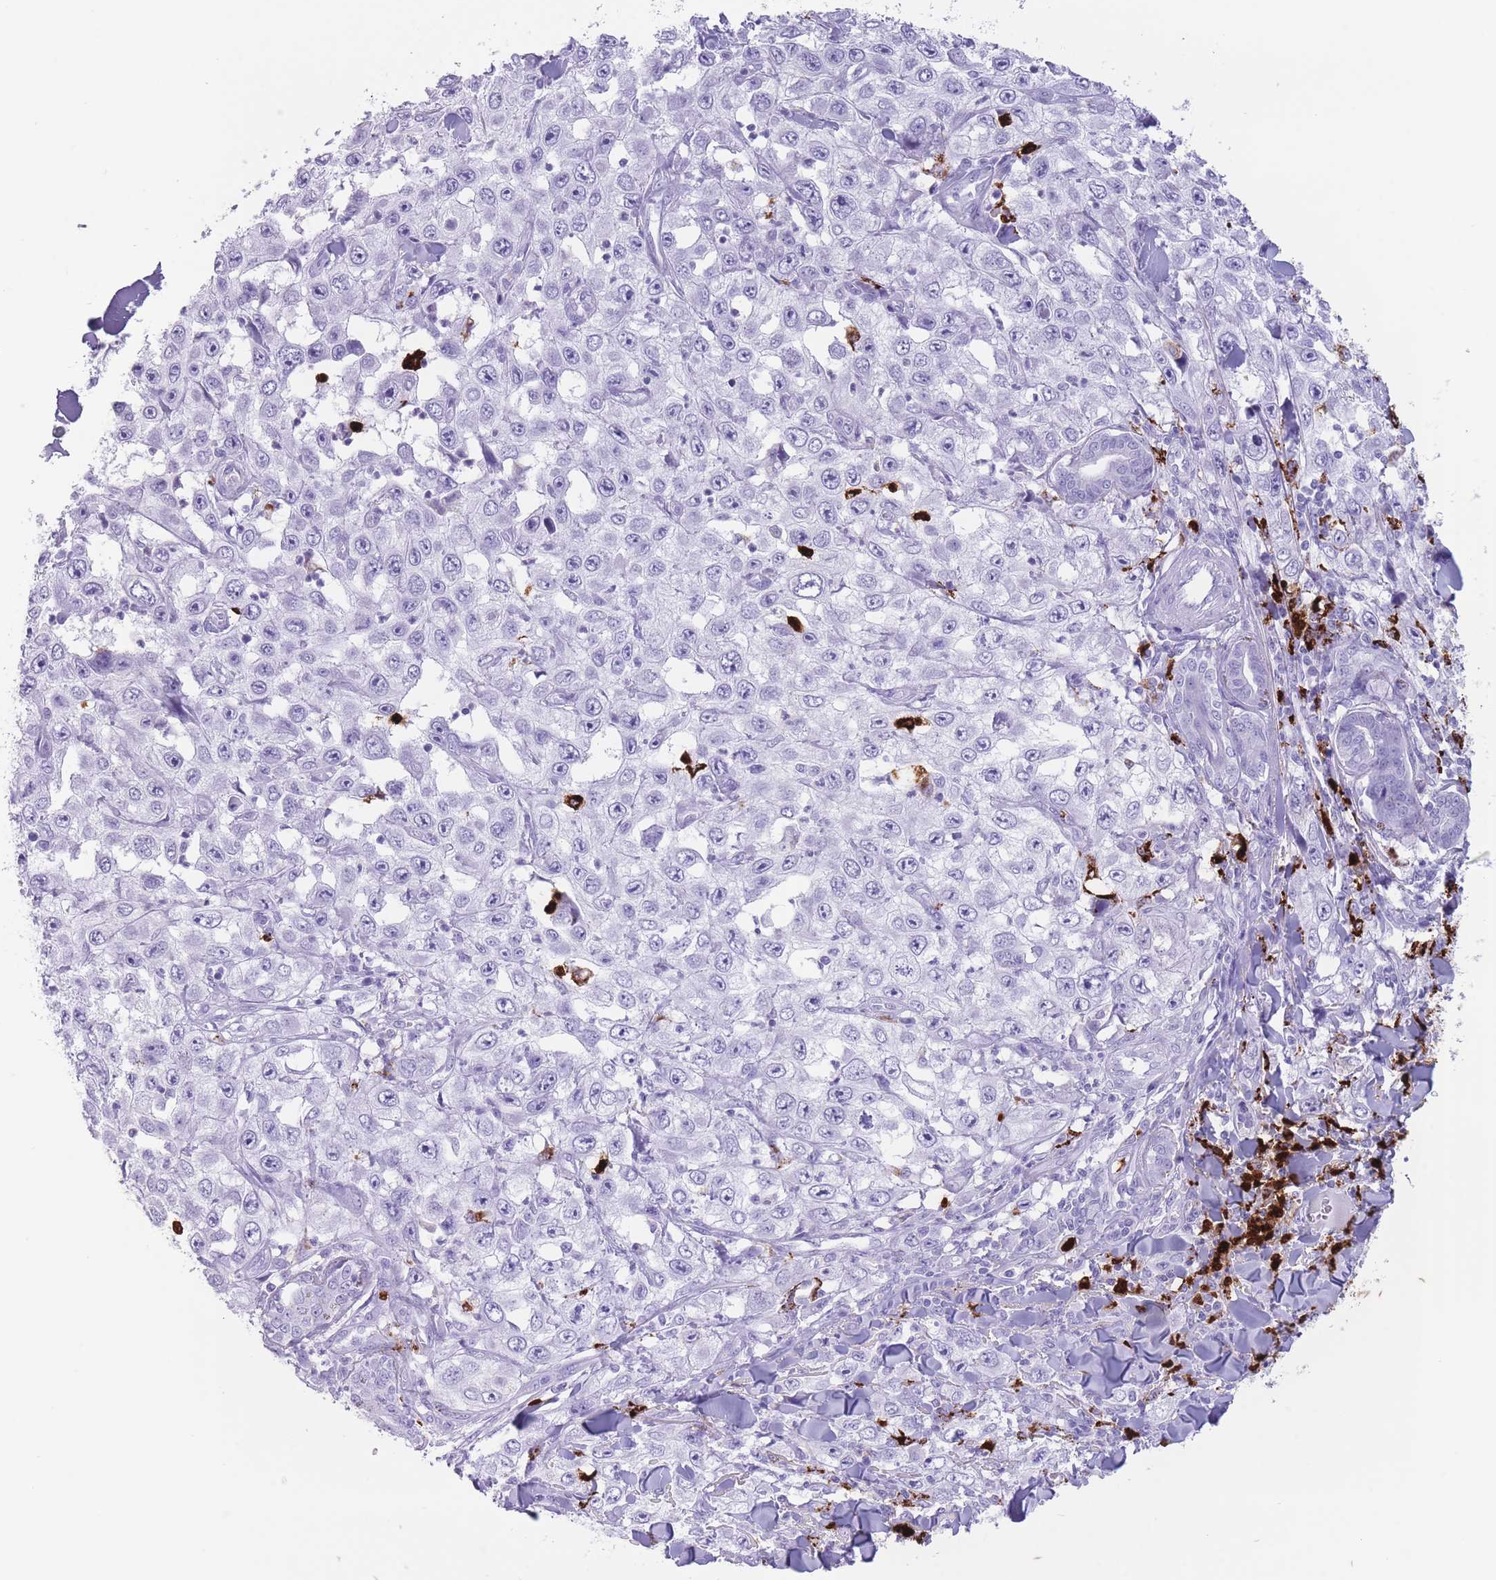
{"staining": {"intensity": "negative", "quantity": "none", "location": "none"}, "tissue": "skin cancer", "cell_type": "Tumor cells", "image_type": "cancer", "snomed": [{"axis": "morphology", "description": "Squamous cell carcinoma, NOS"}, {"axis": "topography", "description": "Skin"}], "caption": "Tumor cells show no significant positivity in skin cancer.", "gene": "OR4F21", "patient": {"sex": "male", "age": 82}}